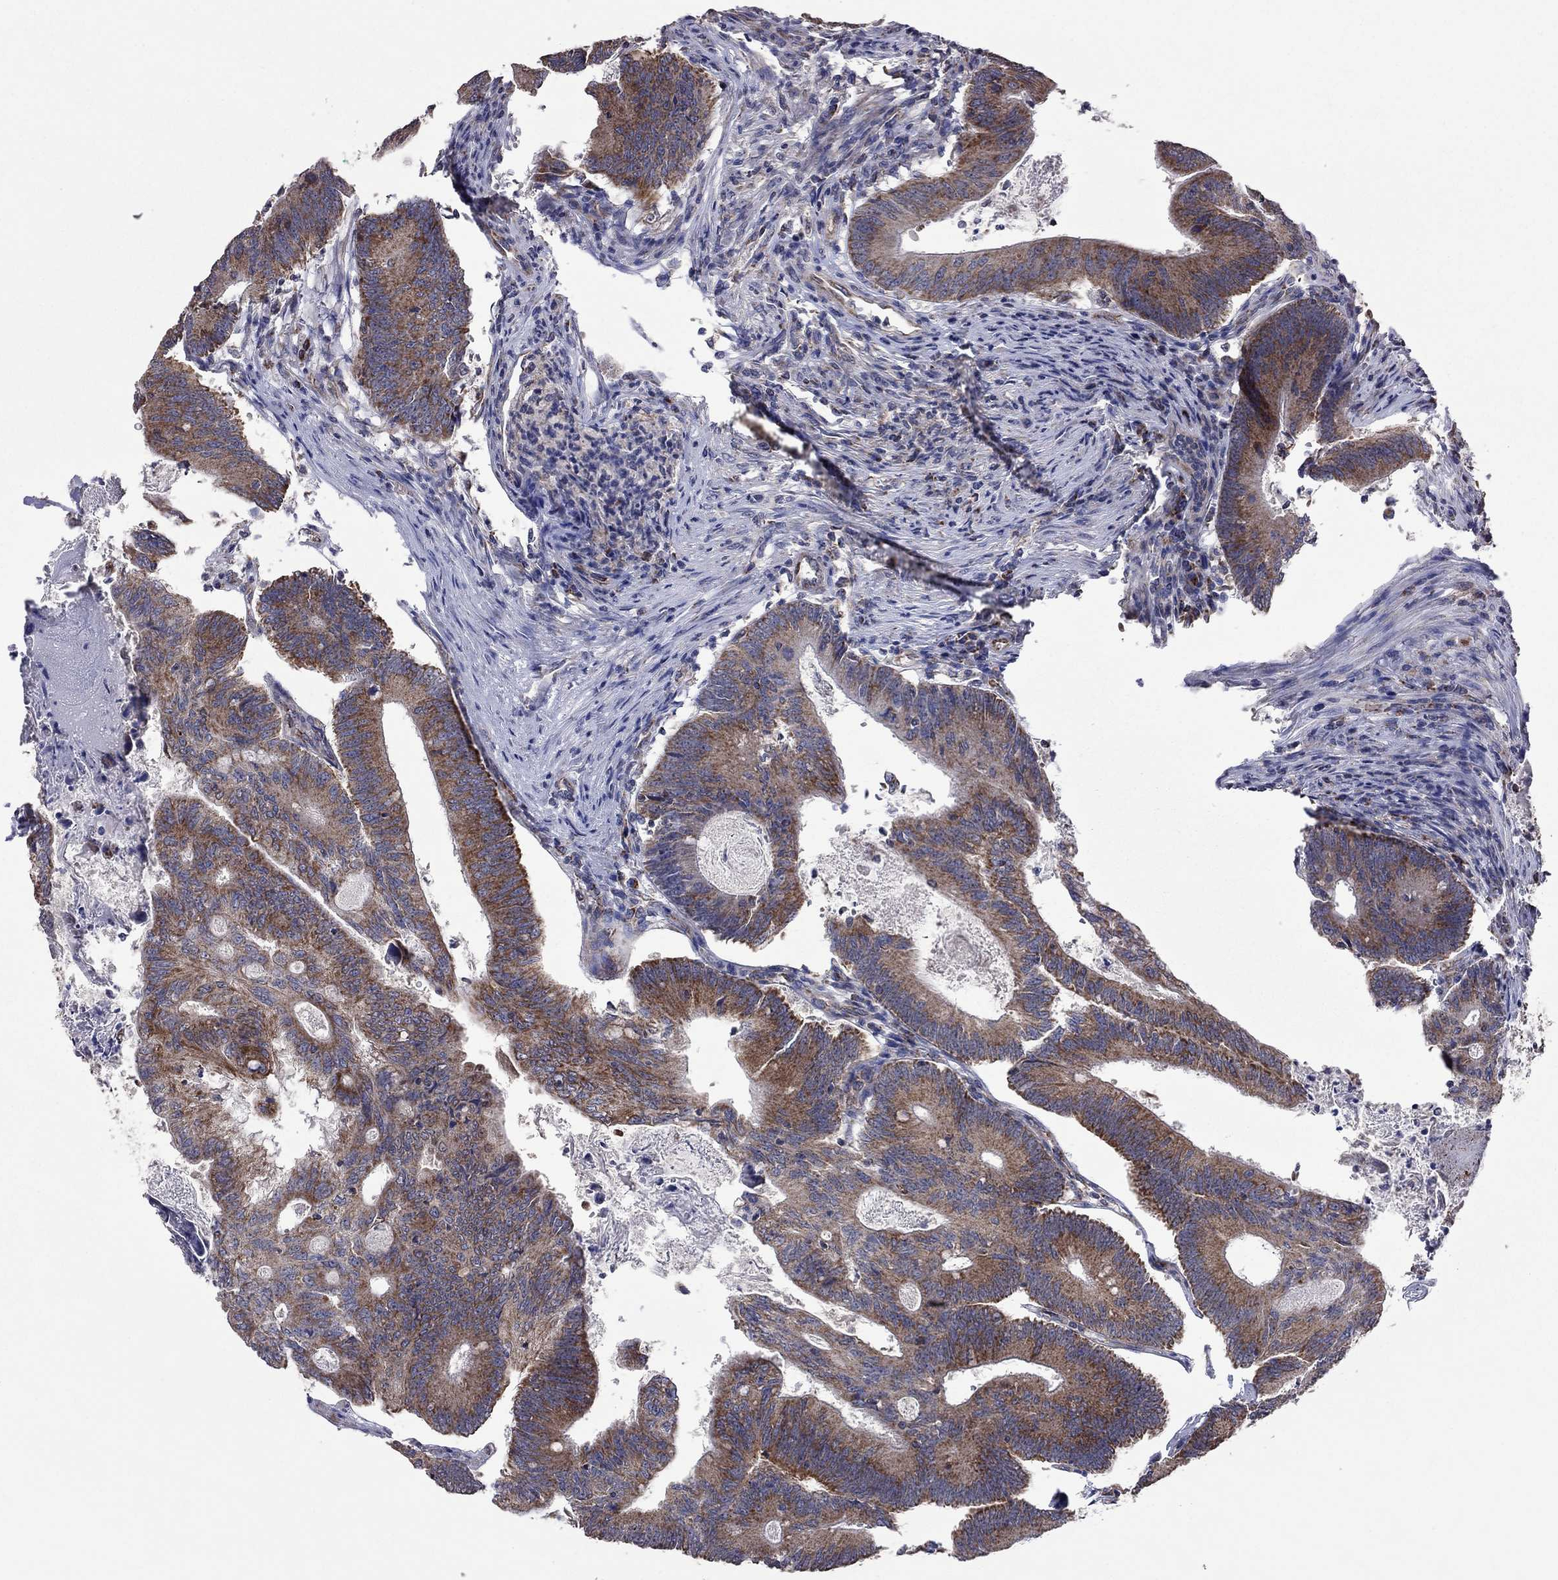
{"staining": {"intensity": "strong", "quantity": "25%-75%", "location": "cytoplasmic/membranous"}, "tissue": "colorectal cancer", "cell_type": "Tumor cells", "image_type": "cancer", "snomed": [{"axis": "morphology", "description": "Adenocarcinoma, NOS"}, {"axis": "topography", "description": "Colon"}], "caption": "Human colorectal adenocarcinoma stained with a brown dye exhibits strong cytoplasmic/membranous positive expression in approximately 25%-75% of tumor cells.", "gene": "NDUFB1", "patient": {"sex": "female", "age": 70}}